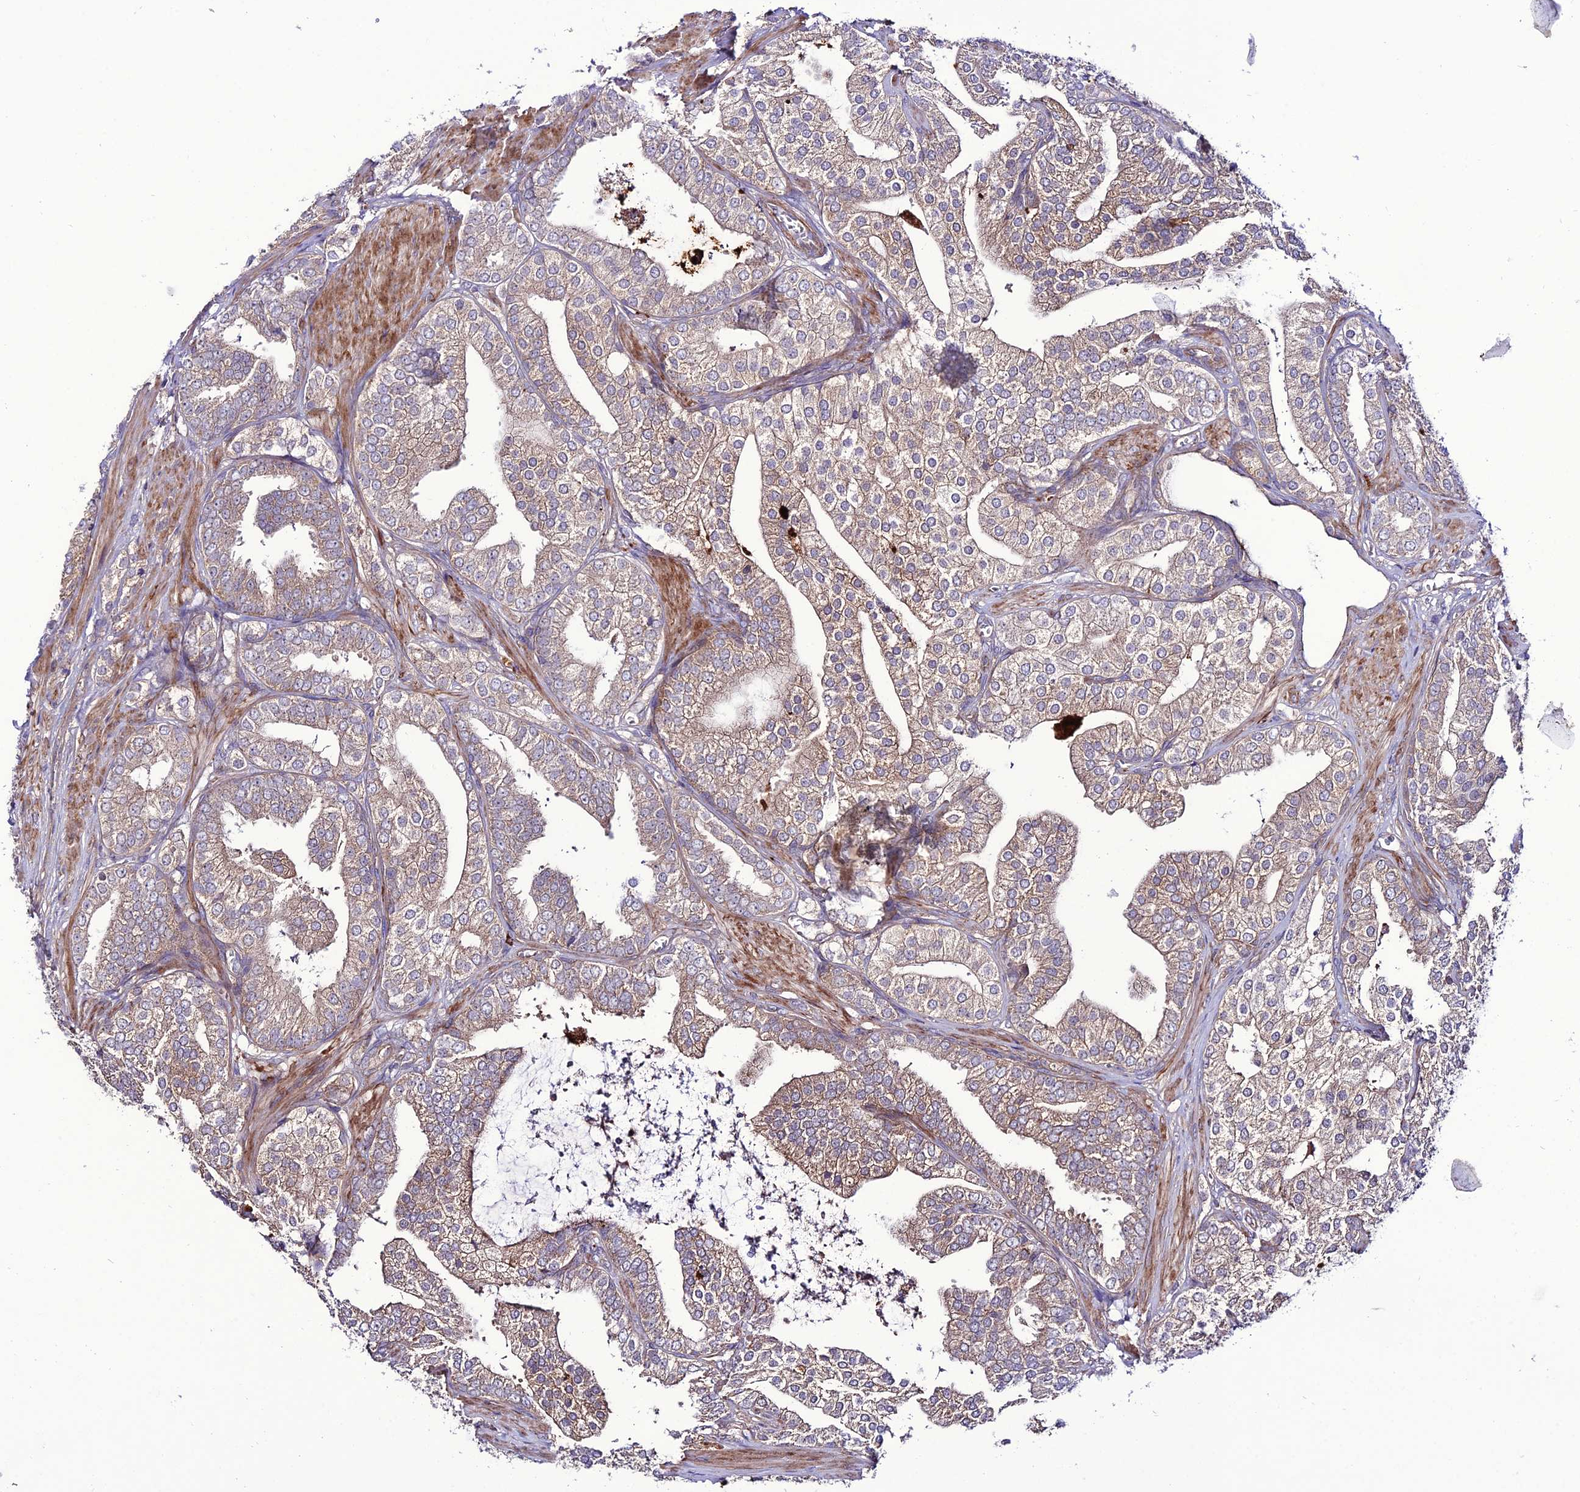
{"staining": {"intensity": "moderate", "quantity": ">75%", "location": "cytoplasmic/membranous"}, "tissue": "prostate cancer", "cell_type": "Tumor cells", "image_type": "cancer", "snomed": [{"axis": "morphology", "description": "Adenocarcinoma, High grade"}, {"axis": "topography", "description": "Prostate"}], "caption": "Immunohistochemical staining of human prostate adenocarcinoma (high-grade) displays medium levels of moderate cytoplasmic/membranous protein expression in about >75% of tumor cells.", "gene": "PPIL3", "patient": {"sex": "male", "age": 50}}